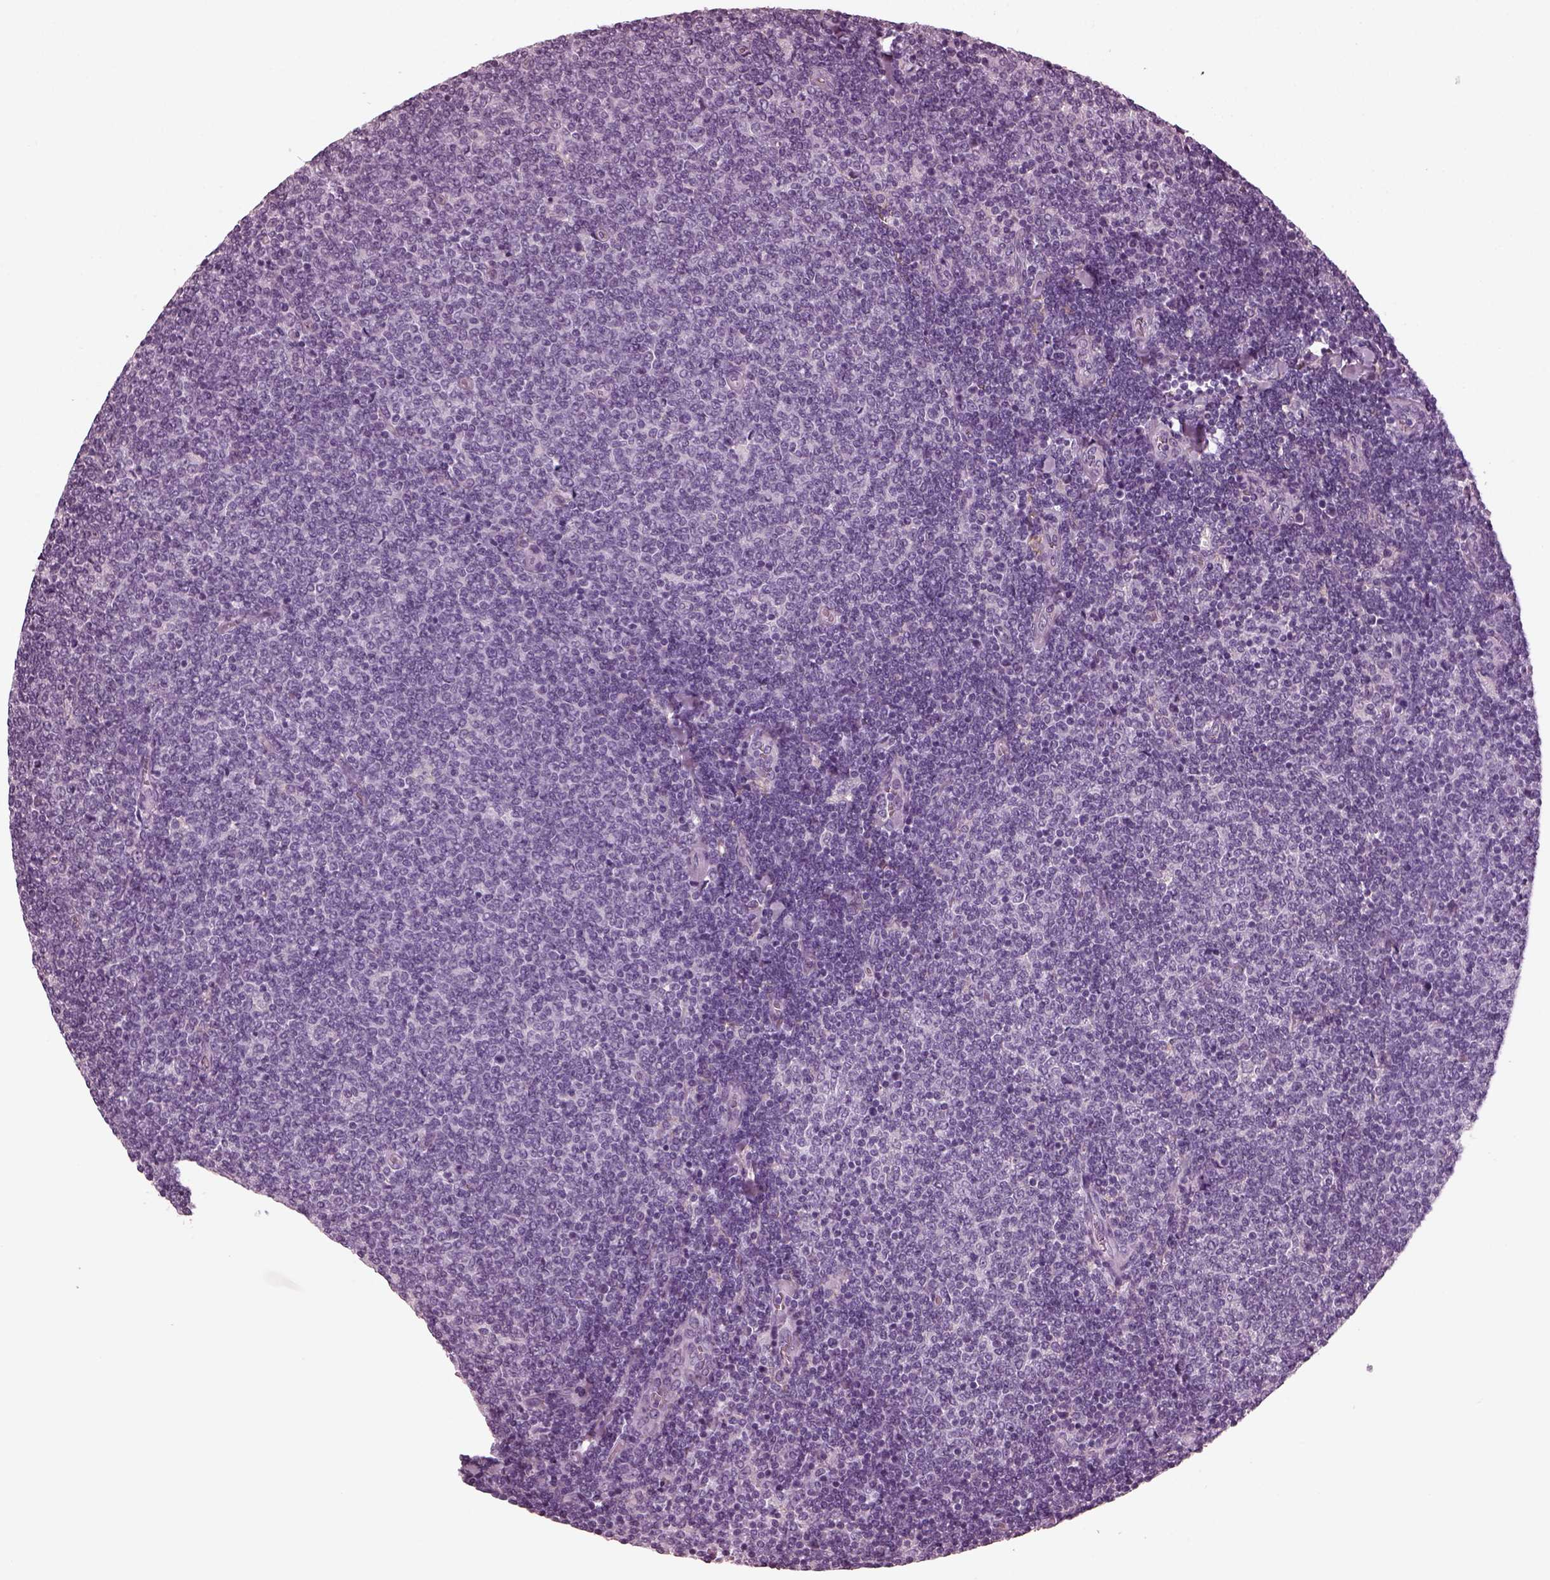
{"staining": {"intensity": "negative", "quantity": "none", "location": "none"}, "tissue": "lymphoma", "cell_type": "Tumor cells", "image_type": "cancer", "snomed": [{"axis": "morphology", "description": "Malignant lymphoma, non-Hodgkin's type, Low grade"}, {"axis": "topography", "description": "Lymph node"}], "caption": "Tumor cells are negative for protein expression in human lymphoma.", "gene": "CGA", "patient": {"sex": "male", "age": 52}}